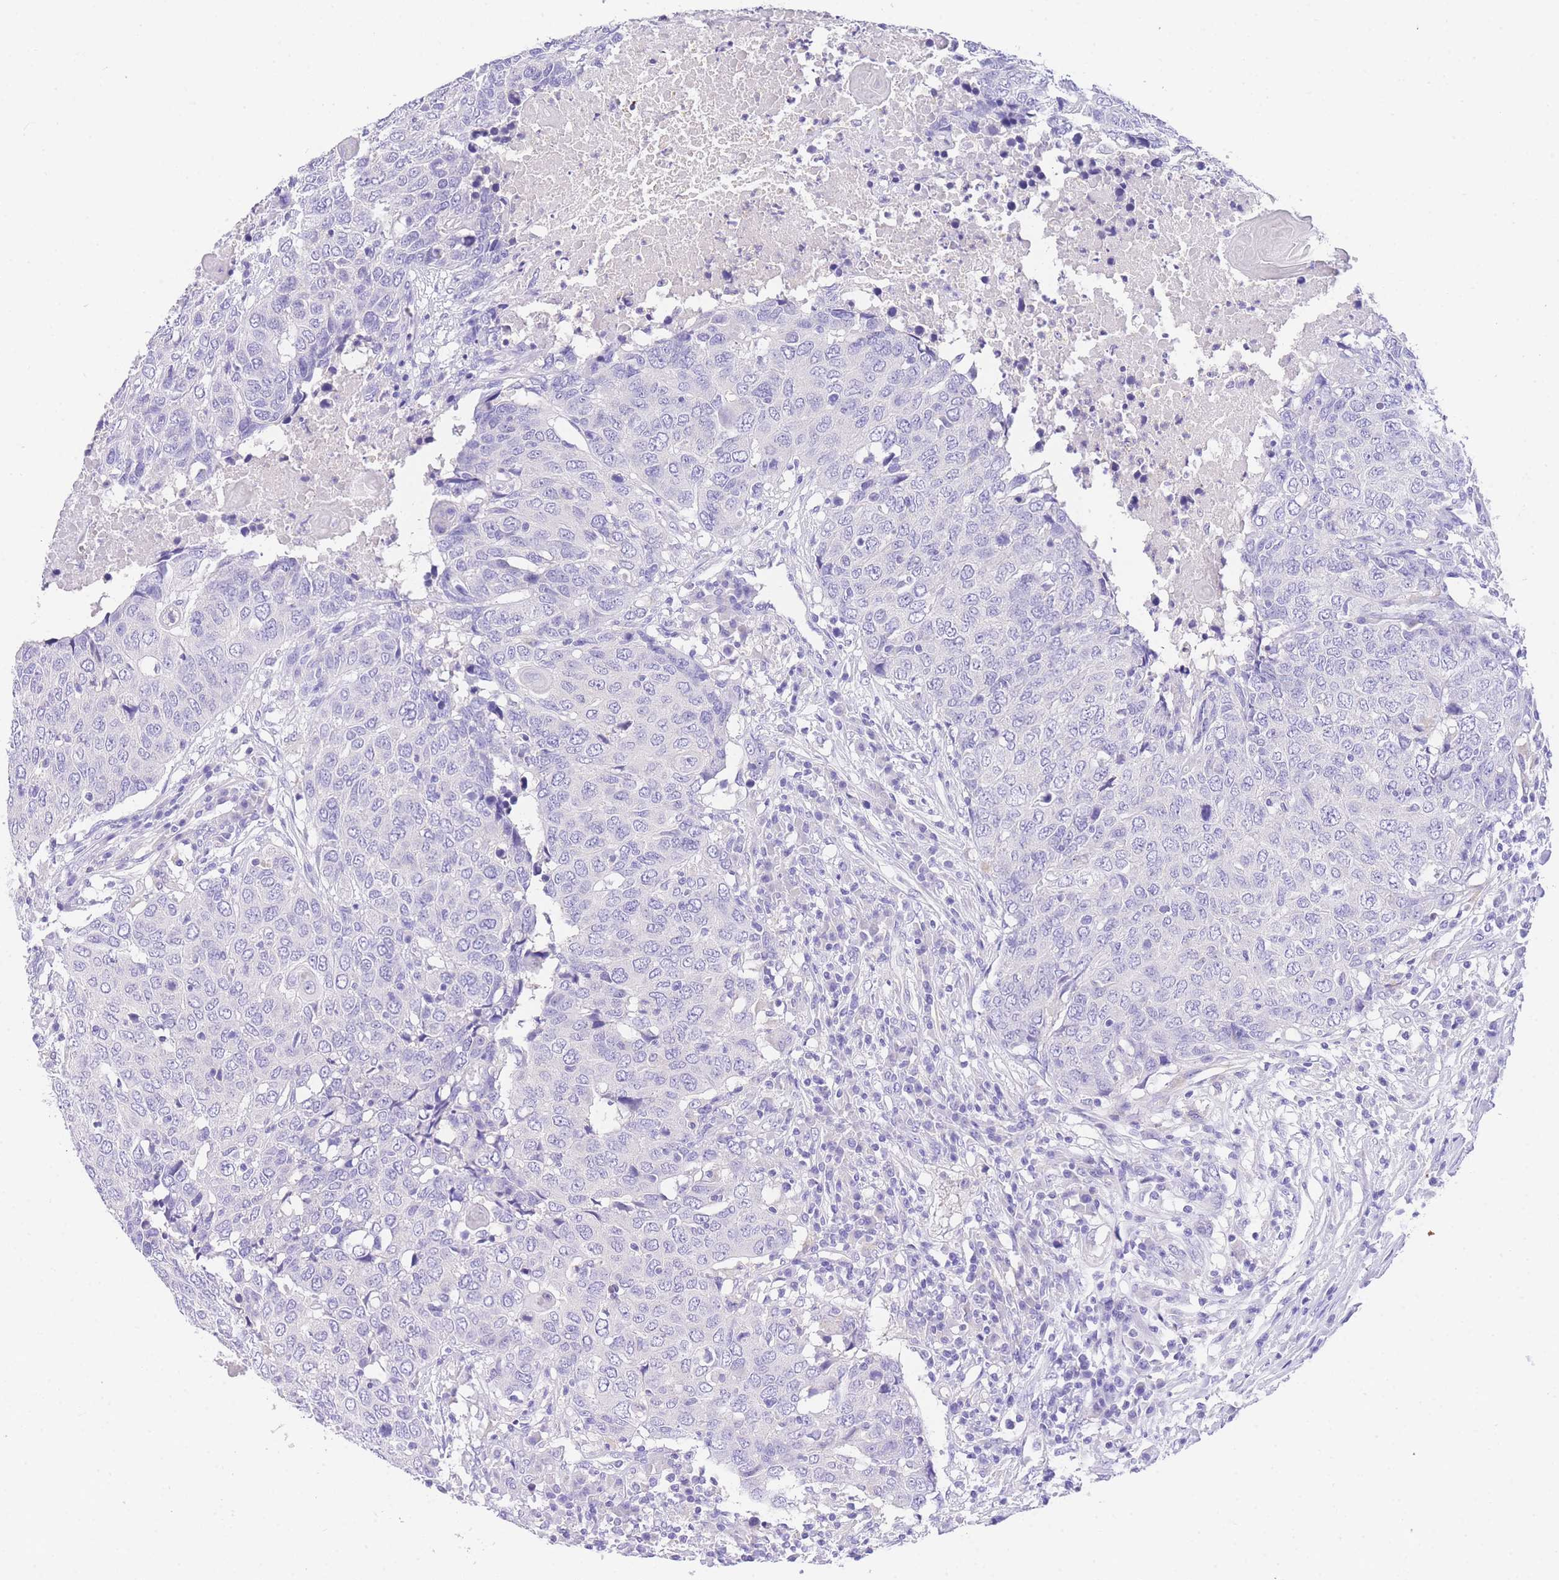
{"staining": {"intensity": "negative", "quantity": "none", "location": "none"}, "tissue": "head and neck cancer", "cell_type": "Tumor cells", "image_type": "cancer", "snomed": [{"axis": "morphology", "description": "Squamous cell carcinoma, NOS"}, {"axis": "topography", "description": "Head-Neck"}], "caption": "Immunohistochemistry histopathology image of human head and neck cancer (squamous cell carcinoma) stained for a protein (brown), which exhibits no staining in tumor cells. (Stains: DAB IHC with hematoxylin counter stain, Microscopy: brightfield microscopy at high magnification).", "gene": "EPN2", "patient": {"sex": "male", "age": 66}}